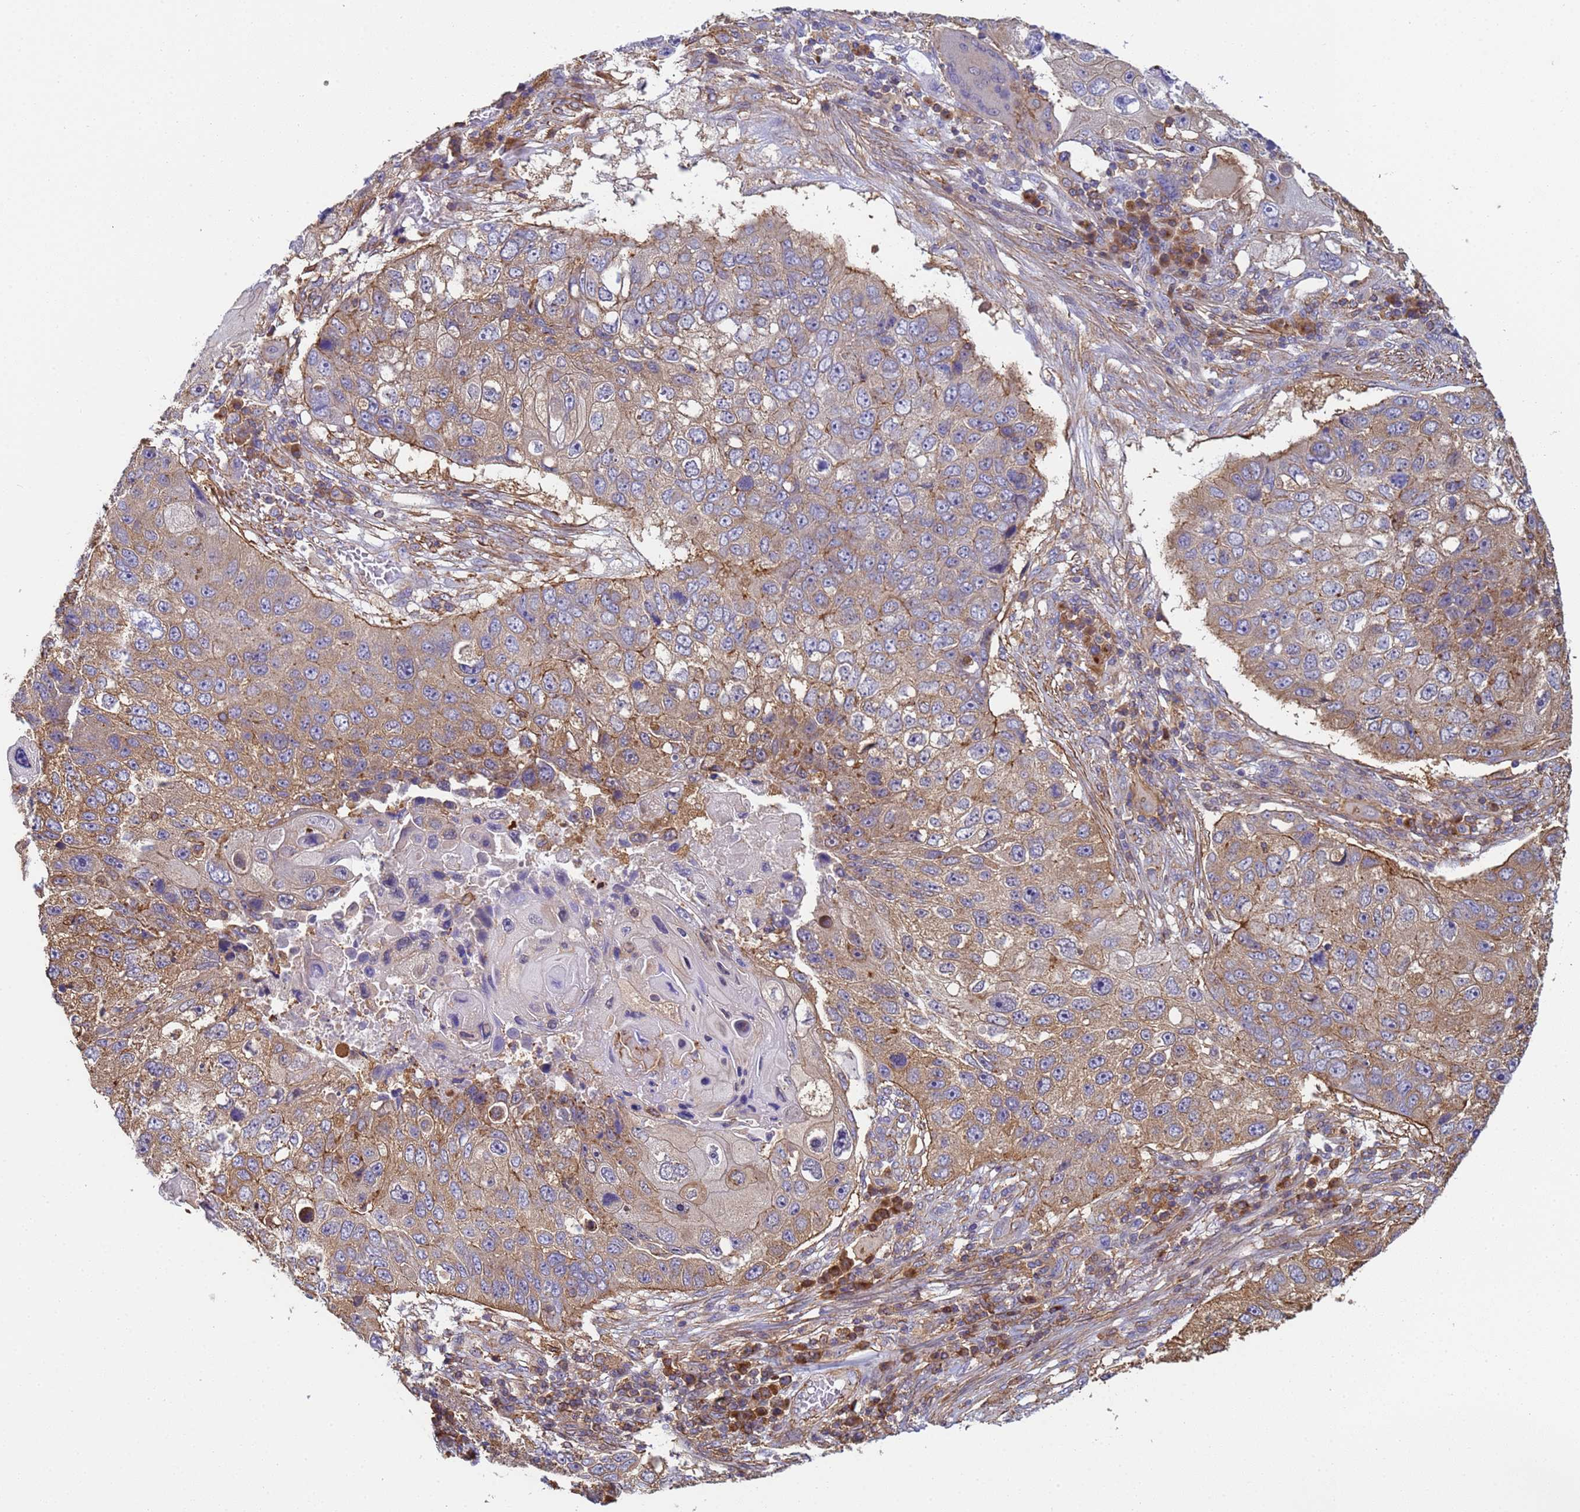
{"staining": {"intensity": "moderate", "quantity": ">75%", "location": "cytoplasmic/membranous"}, "tissue": "lung cancer", "cell_type": "Tumor cells", "image_type": "cancer", "snomed": [{"axis": "morphology", "description": "Squamous cell carcinoma, NOS"}, {"axis": "topography", "description": "Lung"}], "caption": "Lung cancer tissue shows moderate cytoplasmic/membranous staining in about >75% of tumor cells The protein is shown in brown color, while the nuclei are stained blue.", "gene": "ZNG1B", "patient": {"sex": "male", "age": 61}}